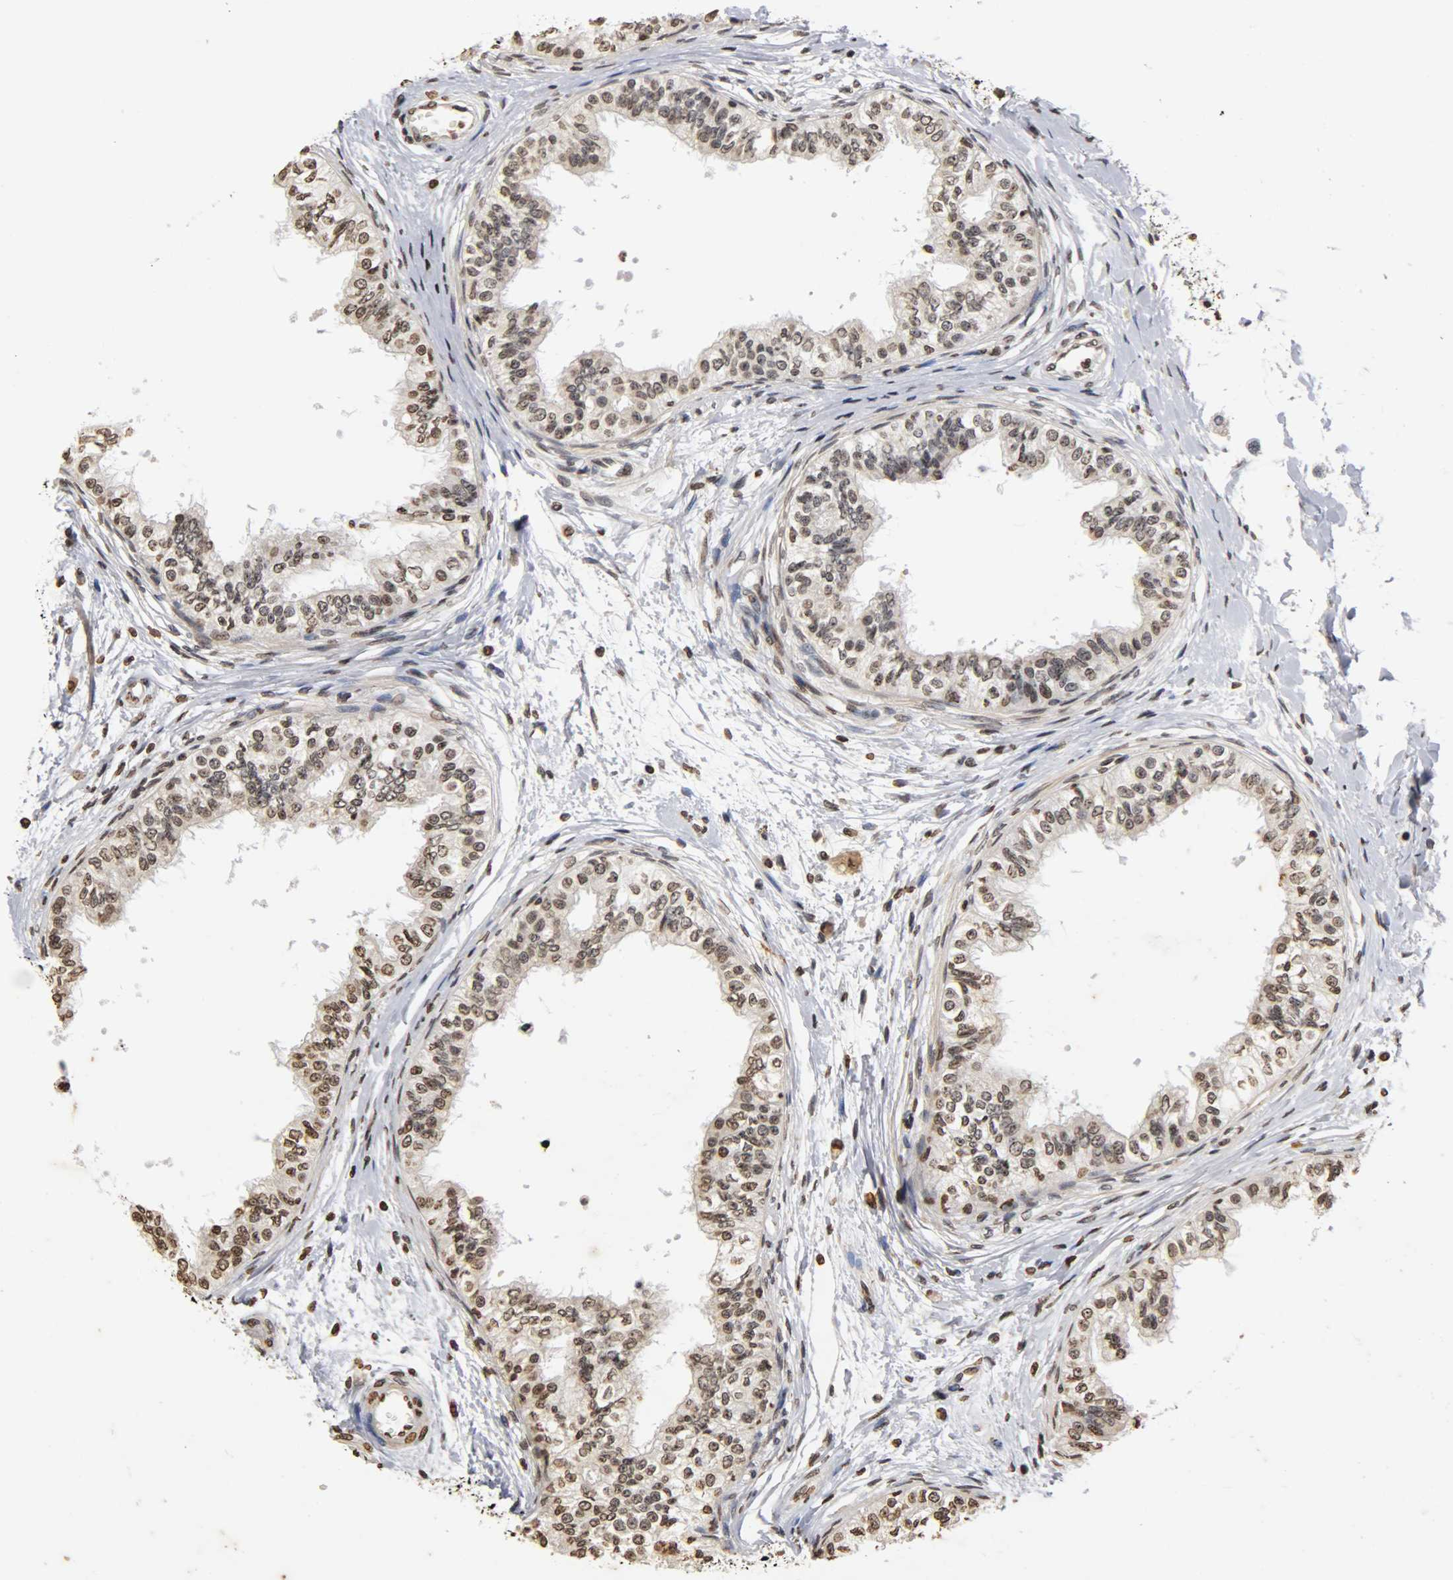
{"staining": {"intensity": "moderate", "quantity": "25%-75%", "location": "nuclear"}, "tissue": "epididymis", "cell_type": "Glandular cells", "image_type": "normal", "snomed": [{"axis": "morphology", "description": "Normal tissue, NOS"}, {"axis": "morphology", "description": "Adenocarcinoma, metastatic, NOS"}, {"axis": "topography", "description": "Testis"}, {"axis": "topography", "description": "Epididymis"}], "caption": "Immunohistochemistry (IHC) photomicrograph of normal epididymis: human epididymis stained using IHC exhibits medium levels of moderate protein expression localized specifically in the nuclear of glandular cells, appearing as a nuclear brown color.", "gene": "ERCC2", "patient": {"sex": "male", "age": 26}}